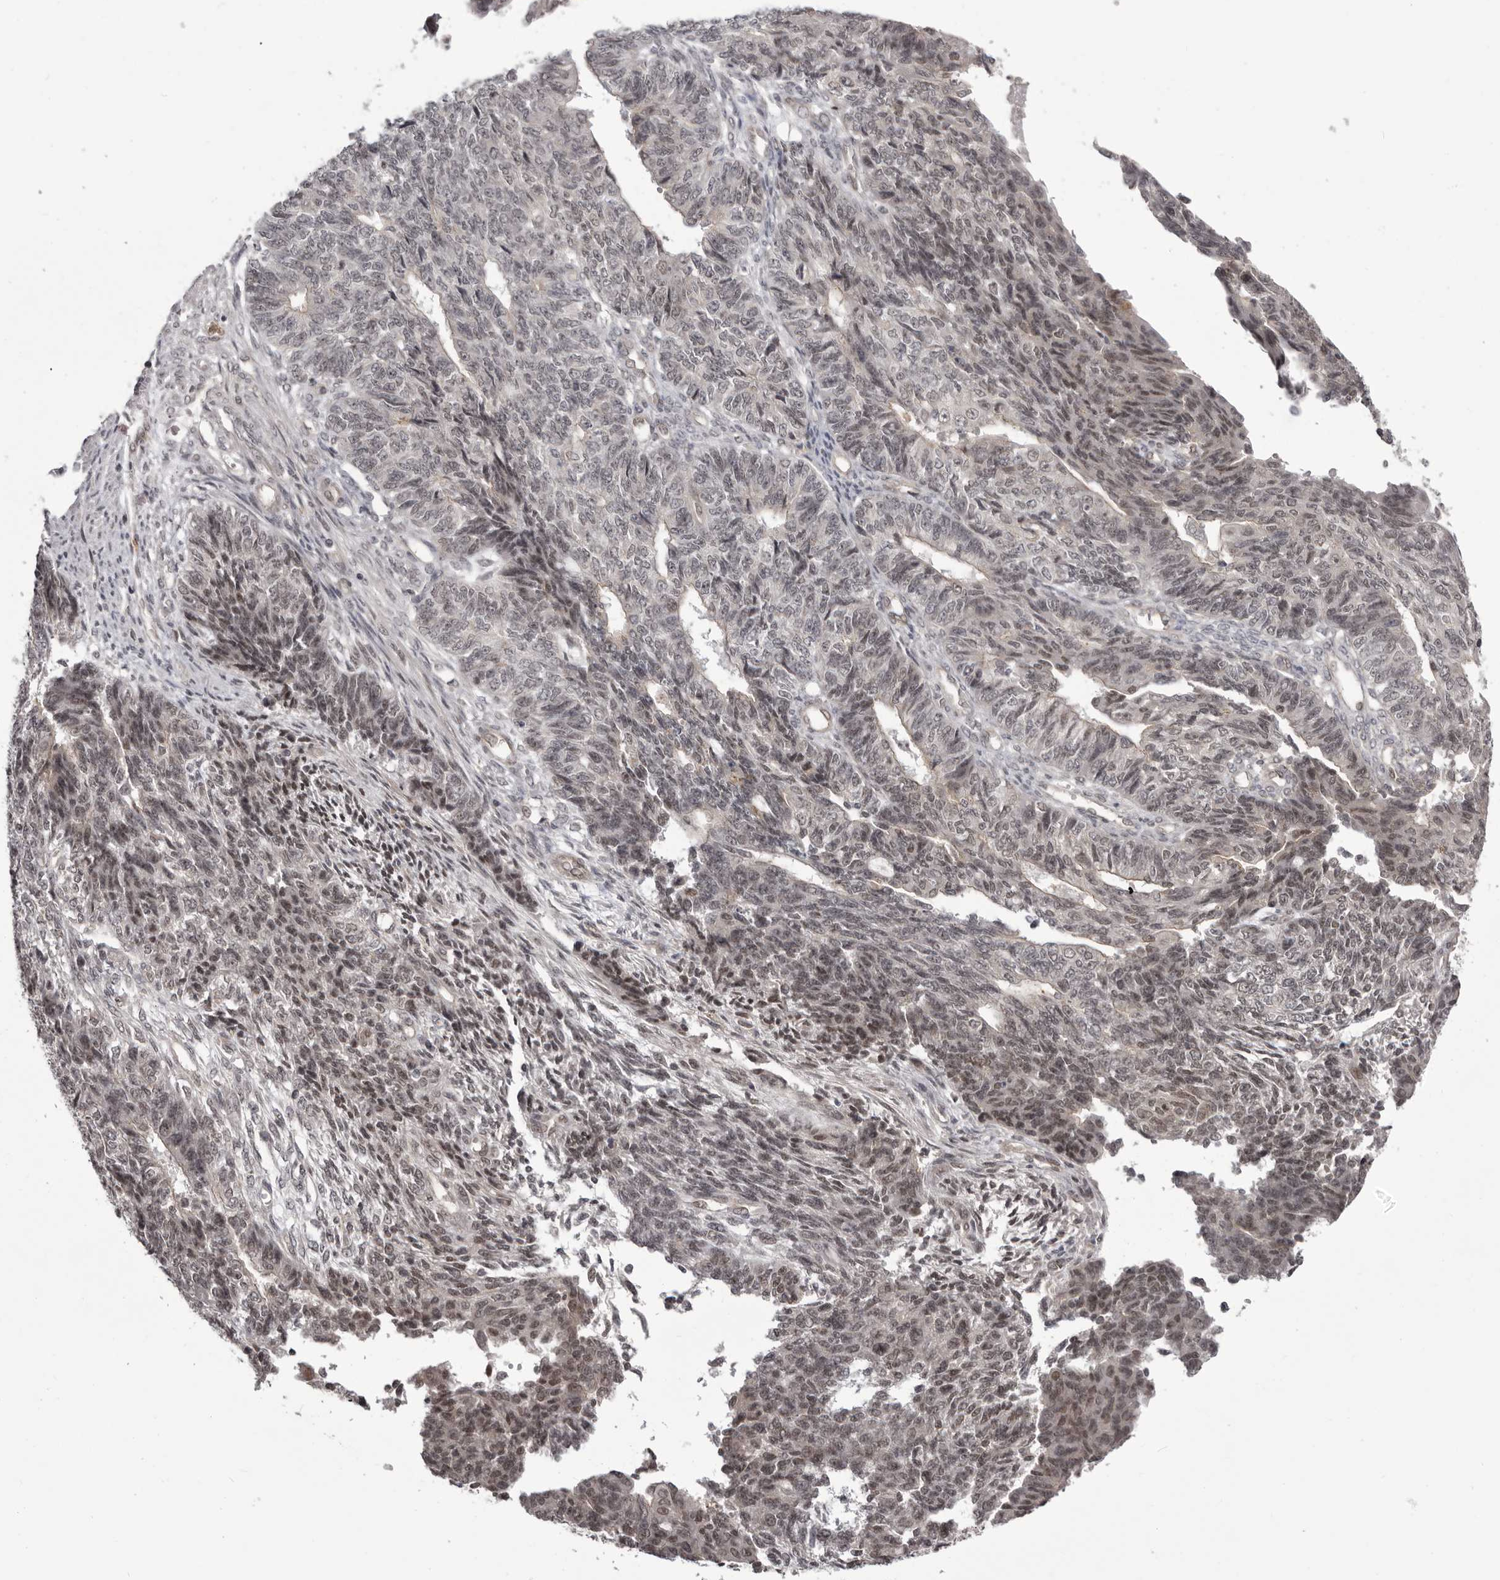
{"staining": {"intensity": "weak", "quantity": "<25%", "location": "nuclear"}, "tissue": "endometrial cancer", "cell_type": "Tumor cells", "image_type": "cancer", "snomed": [{"axis": "morphology", "description": "Adenocarcinoma, NOS"}, {"axis": "topography", "description": "Endometrium"}], "caption": "This is an immunohistochemistry (IHC) image of endometrial adenocarcinoma. There is no staining in tumor cells.", "gene": "RNF2", "patient": {"sex": "female", "age": 32}}